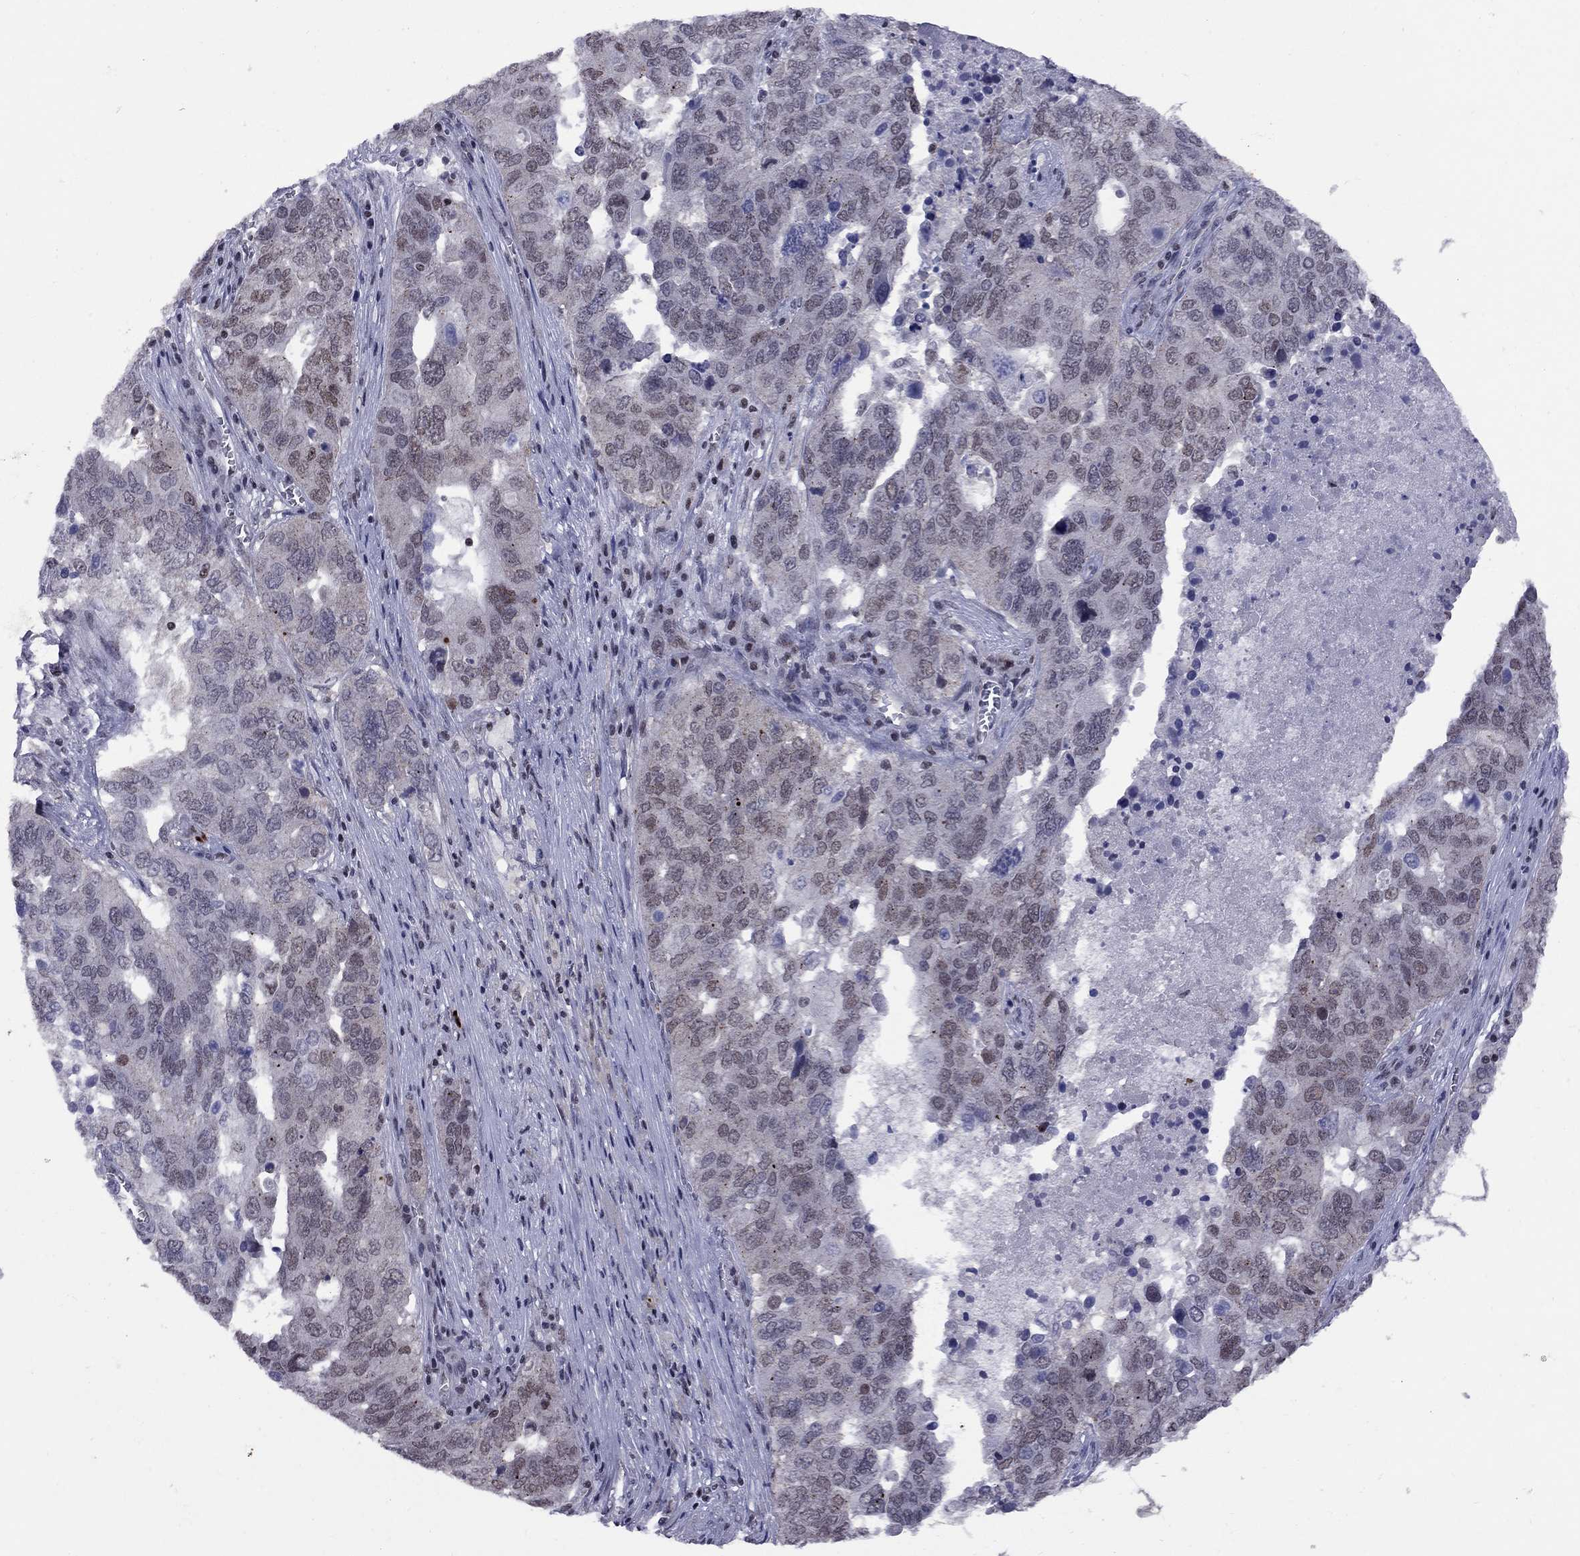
{"staining": {"intensity": "weak", "quantity": "<25%", "location": "nuclear"}, "tissue": "ovarian cancer", "cell_type": "Tumor cells", "image_type": "cancer", "snomed": [{"axis": "morphology", "description": "Carcinoma, endometroid"}, {"axis": "topography", "description": "Soft tissue"}, {"axis": "topography", "description": "Ovary"}], "caption": "This is an immunohistochemistry (IHC) photomicrograph of human ovarian cancer. There is no positivity in tumor cells.", "gene": "TAF9", "patient": {"sex": "female", "age": 52}}